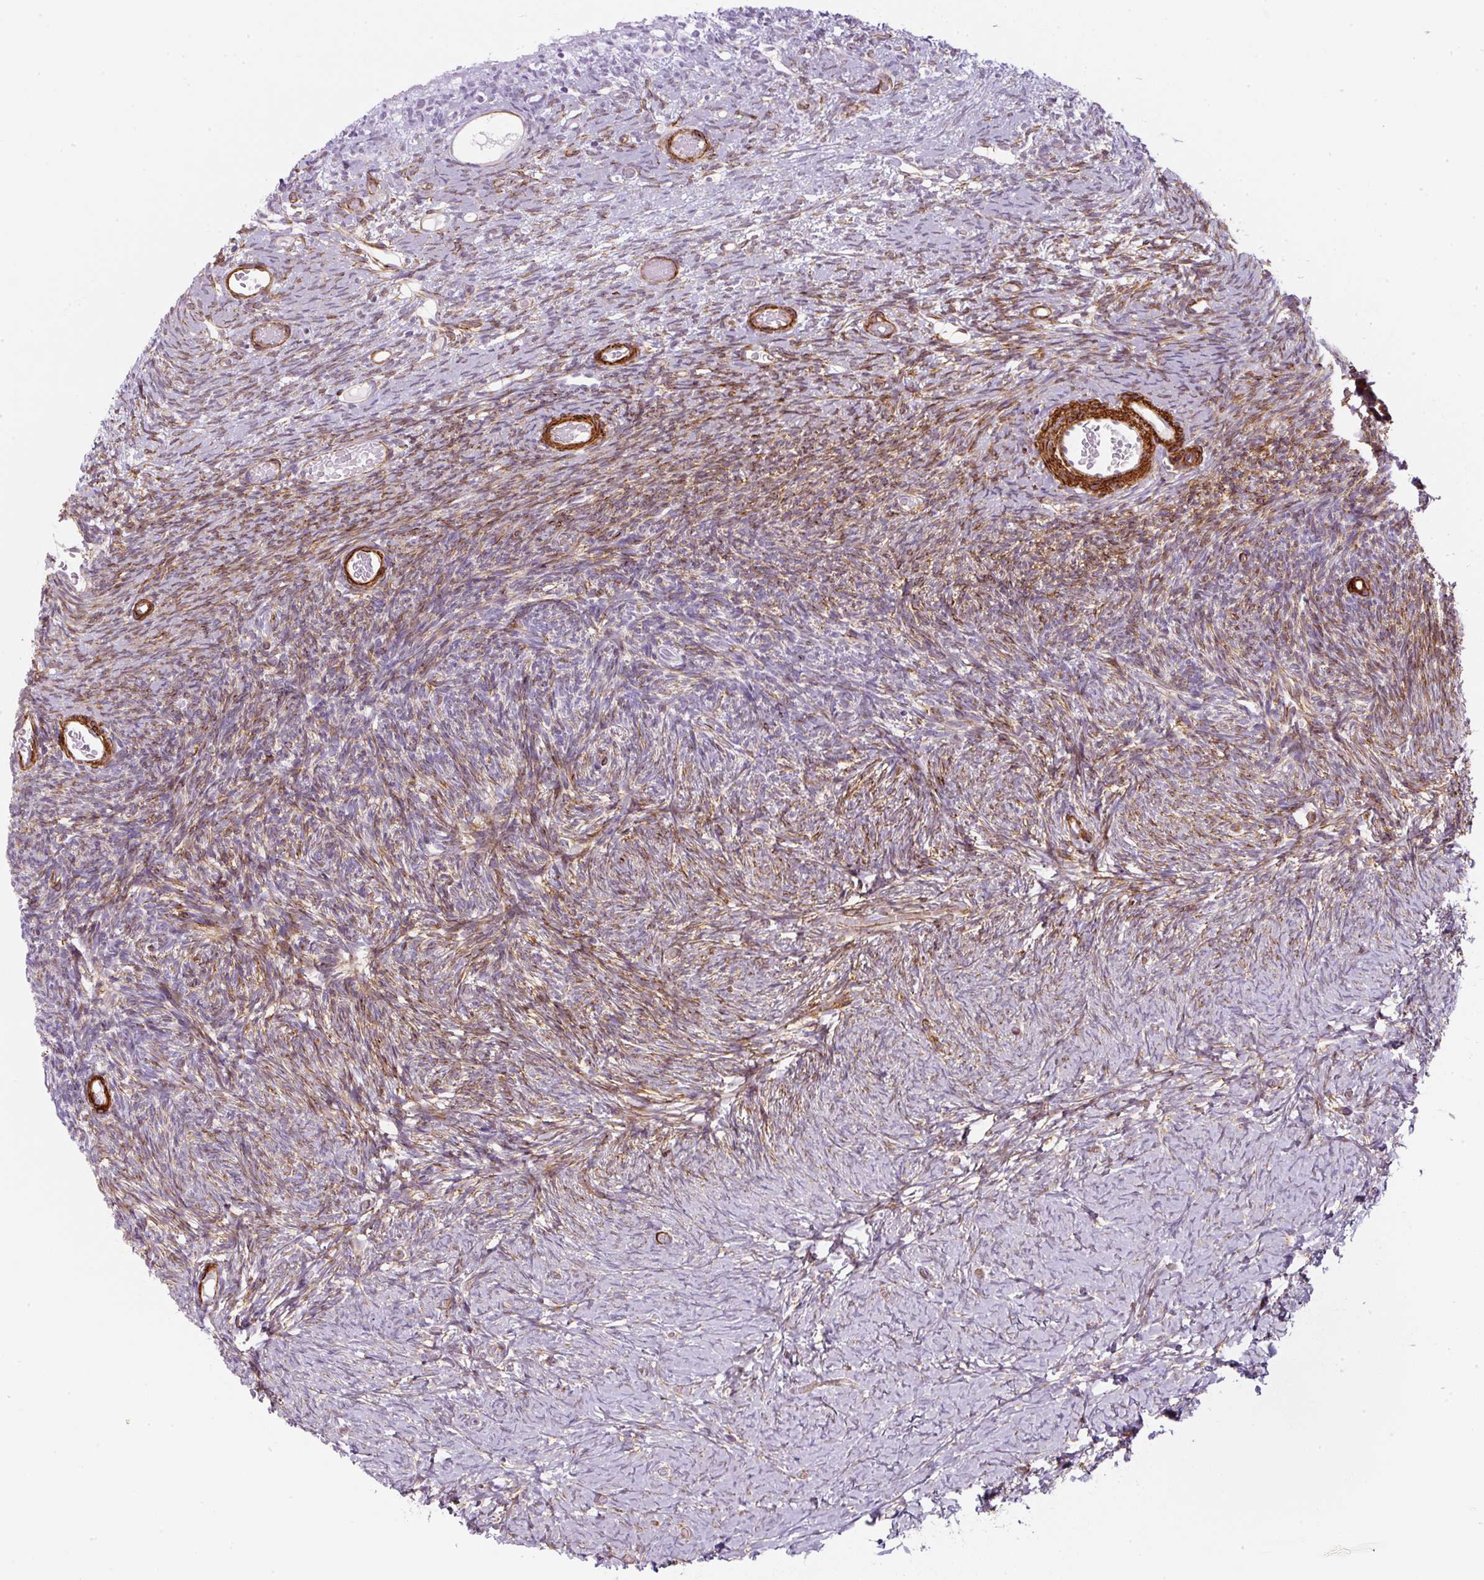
{"staining": {"intensity": "moderate", "quantity": "25%-75%", "location": "cytoplasmic/membranous"}, "tissue": "ovary", "cell_type": "Ovarian stroma cells", "image_type": "normal", "snomed": [{"axis": "morphology", "description": "Normal tissue, NOS"}, {"axis": "topography", "description": "Ovary"}], "caption": "The micrograph displays a brown stain indicating the presence of a protein in the cytoplasmic/membranous of ovarian stroma cells in ovary. The protein is shown in brown color, while the nuclei are stained blue.", "gene": "CAVIN3", "patient": {"sex": "female", "age": 39}}